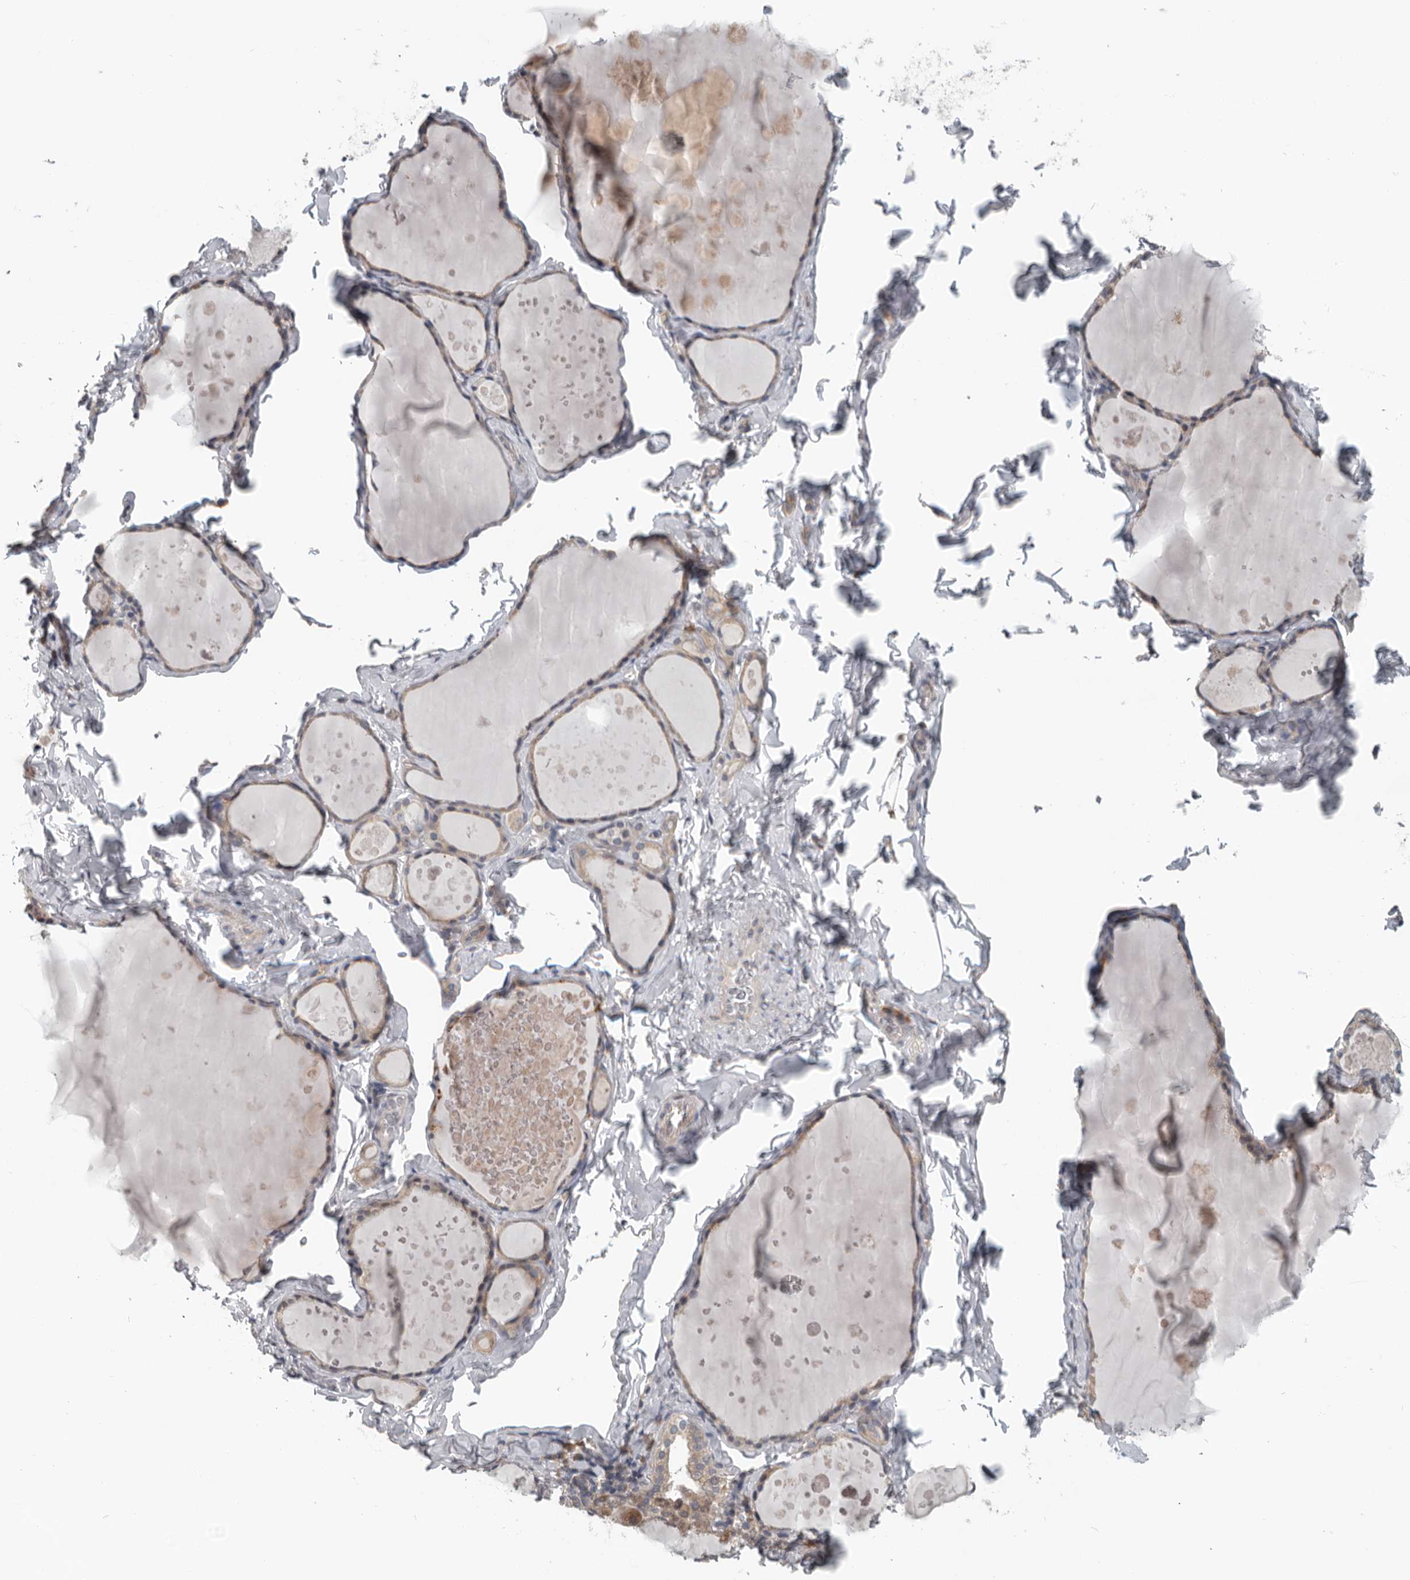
{"staining": {"intensity": "moderate", "quantity": ">75%", "location": "cytoplasmic/membranous"}, "tissue": "thyroid gland", "cell_type": "Glandular cells", "image_type": "normal", "snomed": [{"axis": "morphology", "description": "Normal tissue, NOS"}, {"axis": "topography", "description": "Thyroid gland"}], "caption": "Immunohistochemistry staining of benign thyroid gland, which exhibits medium levels of moderate cytoplasmic/membranous staining in approximately >75% of glandular cells indicating moderate cytoplasmic/membranous protein staining. The staining was performed using DAB (brown) for protein detection and nuclei were counterstained in hematoxylin (blue).", "gene": "TMEM199", "patient": {"sex": "male", "age": 56}}